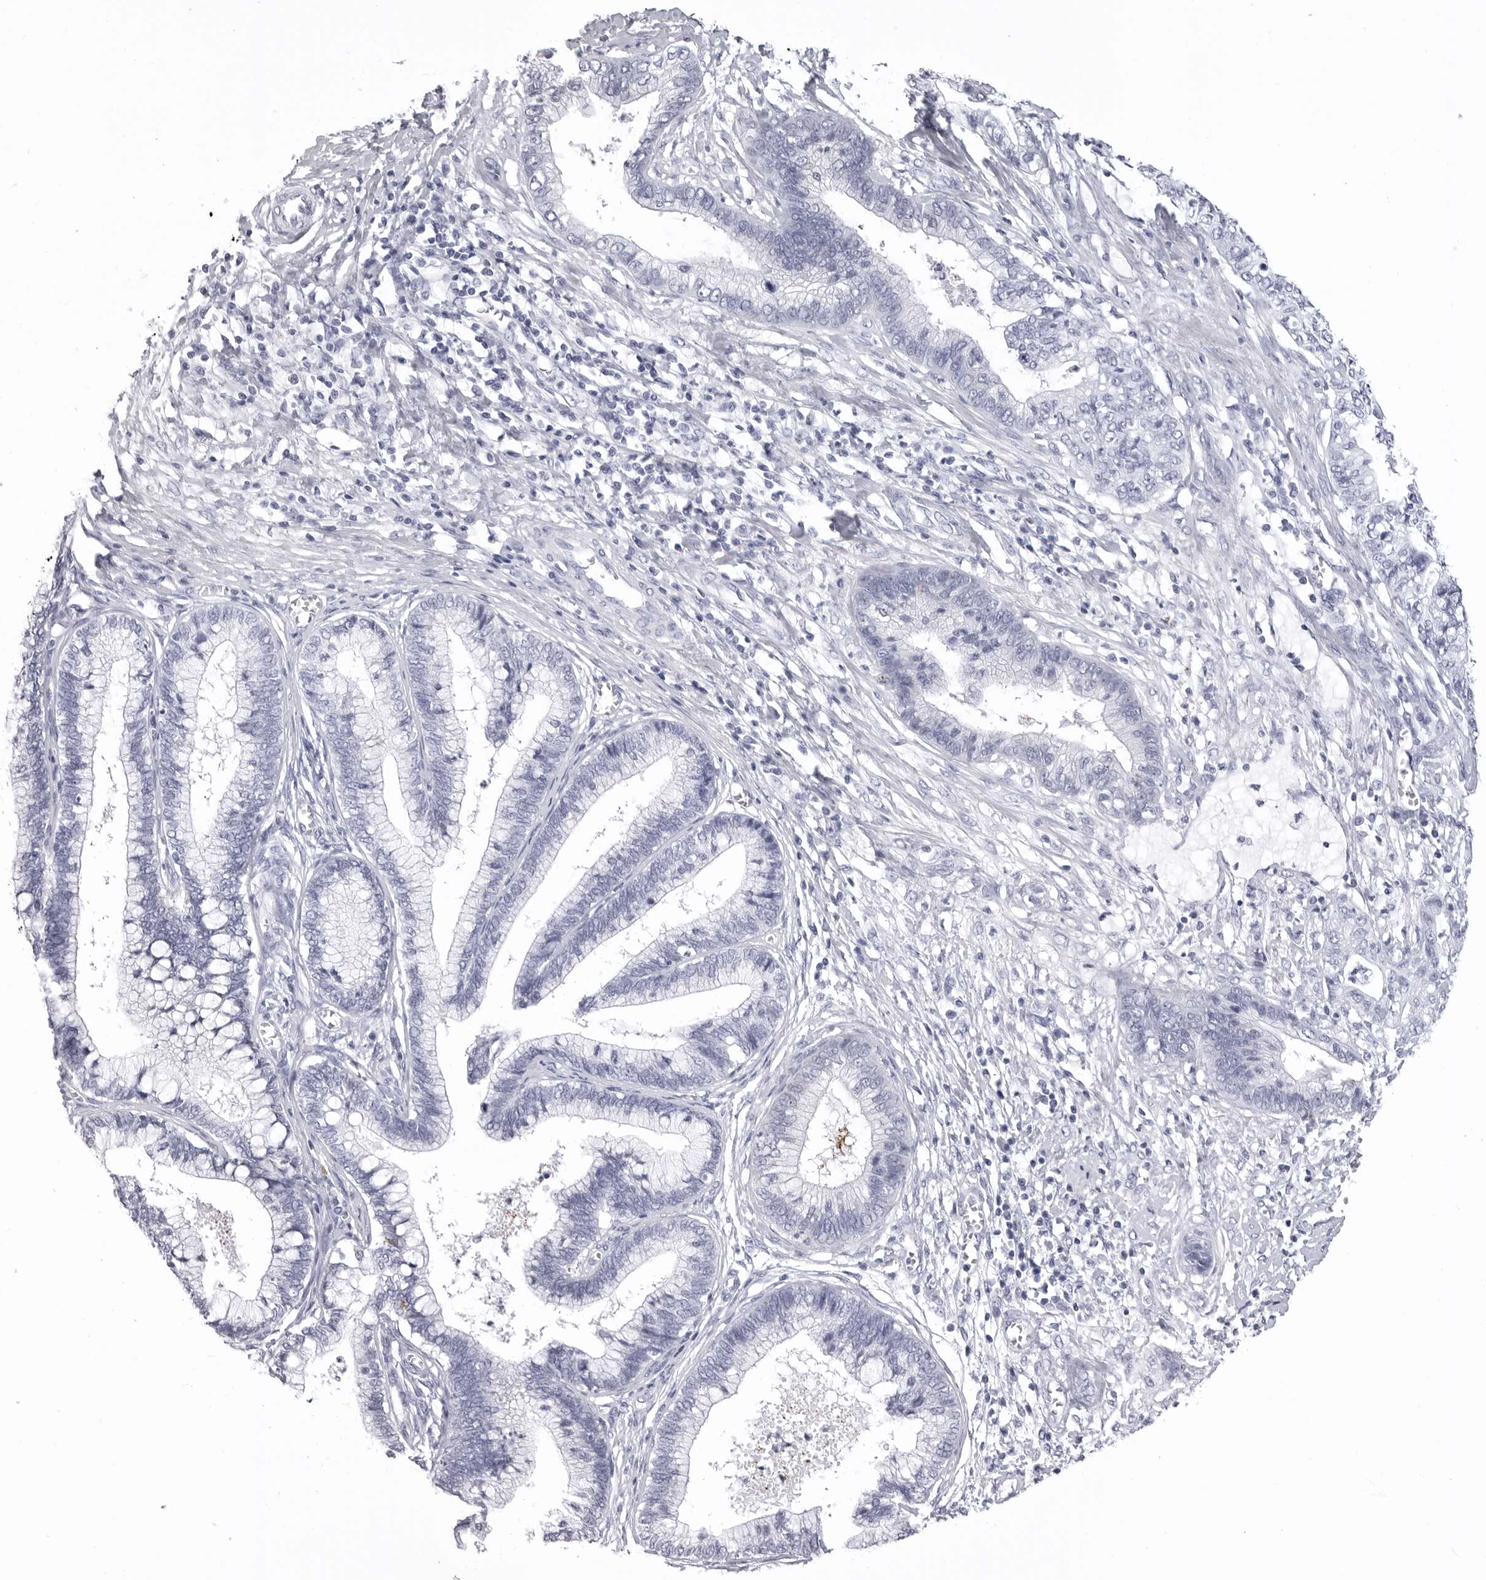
{"staining": {"intensity": "negative", "quantity": "none", "location": "none"}, "tissue": "cervical cancer", "cell_type": "Tumor cells", "image_type": "cancer", "snomed": [{"axis": "morphology", "description": "Adenocarcinoma, NOS"}, {"axis": "topography", "description": "Cervix"}], "caption": "High magnification brightfield microscopy of cervical cancer stained with DAB (brown) and counterstained with hematoxylin (blue): tumor cells show no significant staining. (DAB (3,3'-diaminobenzidine) immunohistochemistry (IHC), high magnification).", "gene": "LGALS4", "patient": {"sex": "female", "age": 44}}